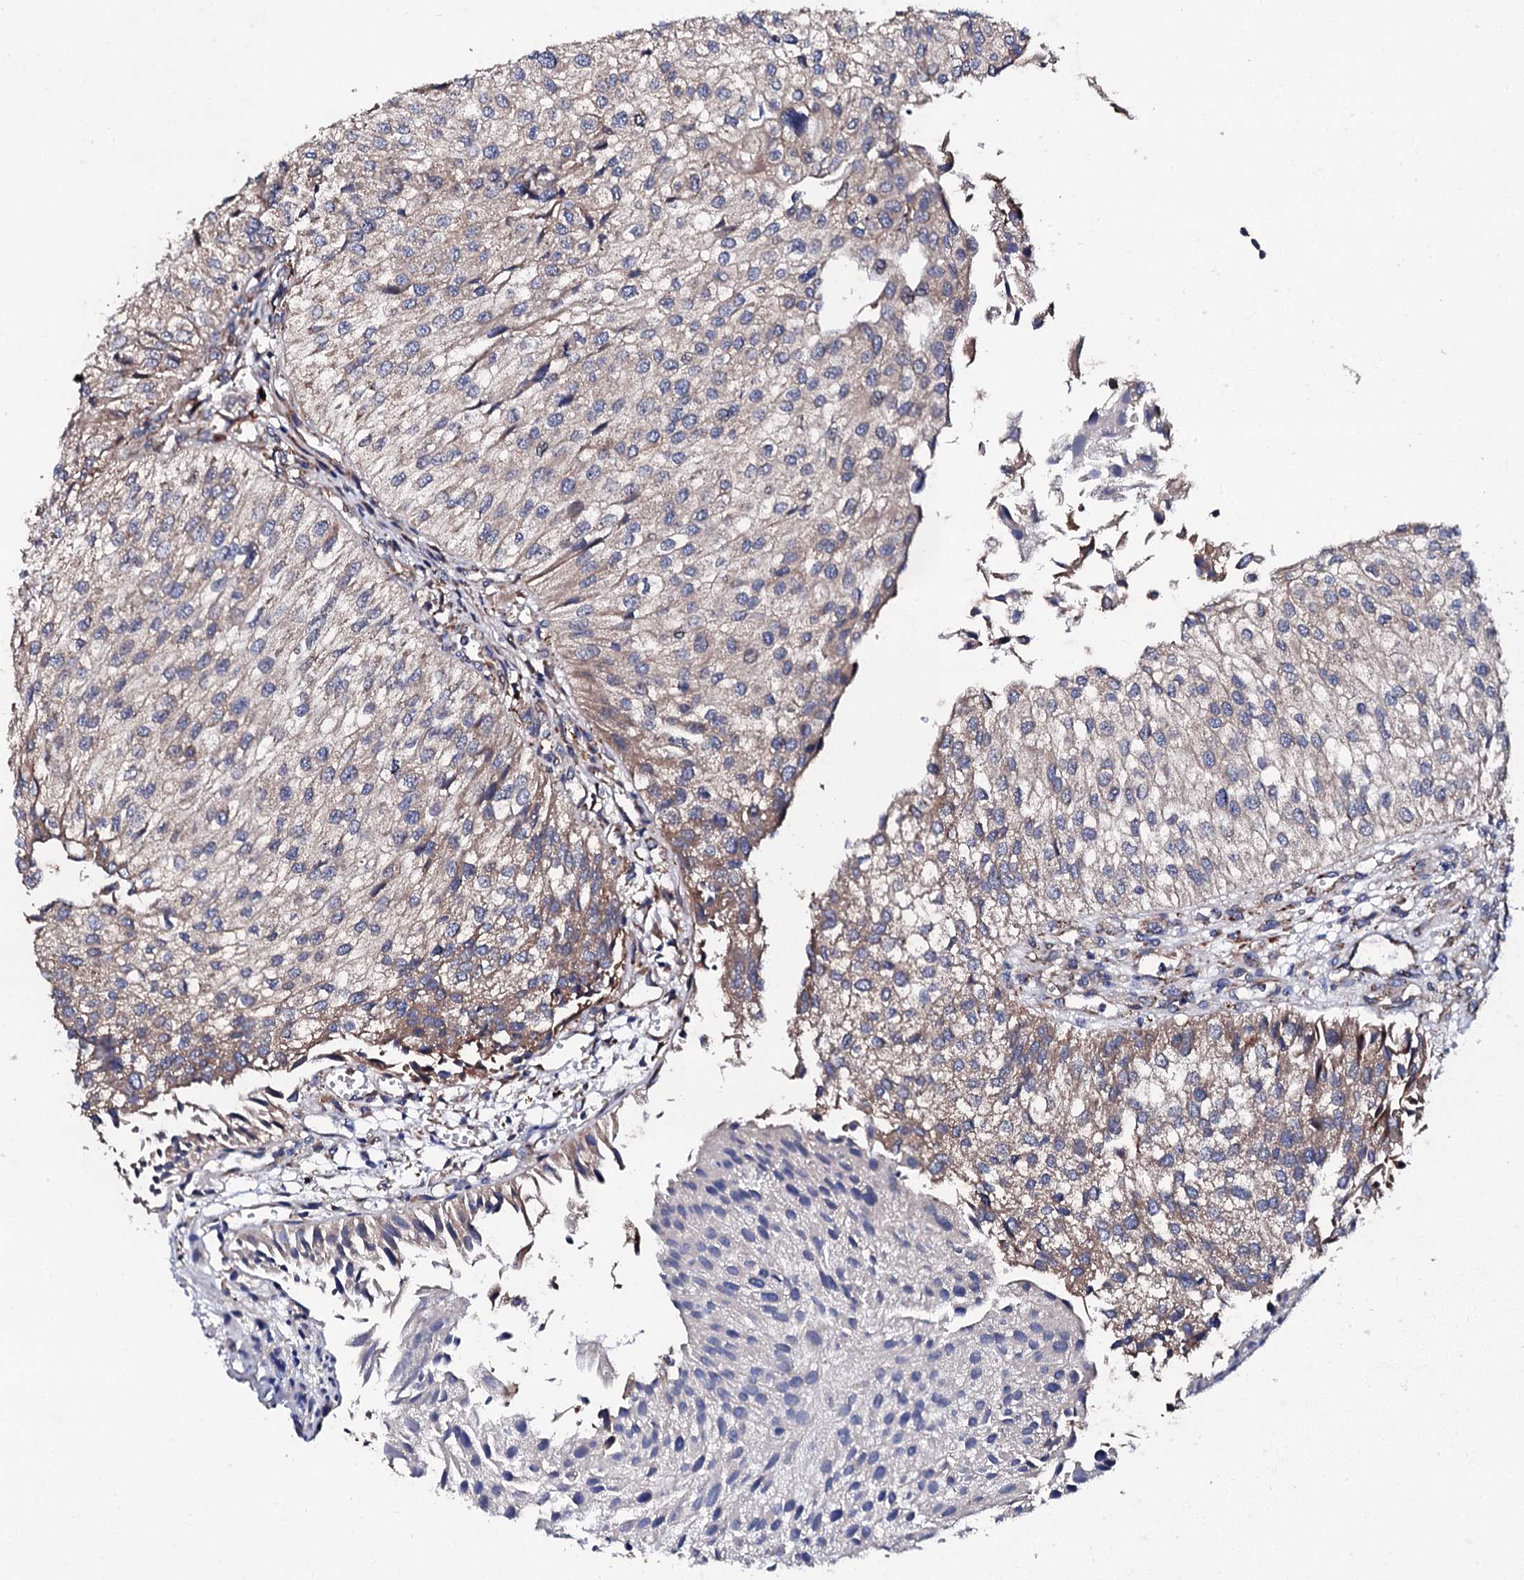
{"staining": {"intensity": "moderate", "quantity": "25%-75%", "location": "cytoplasmic/membranous"}, "tissue": "urothelial cancer", "cell_type": "Tumor cells", "image_type": "cancer", "snomed": [{"axis": "morphology", "description": "Urothelial carcinoma, Low grade"}, {"axis": "topography", "description": "Urinary bladder"}], "caption": "Urothelial cancer tissue shows moderate cytoplasmic/membranous positivity in about 25%-75% of tumor cells, visualized by immunohistochemistry.", "gene": "LIPT2", "patient": {"sex": "female", "age": 89}}